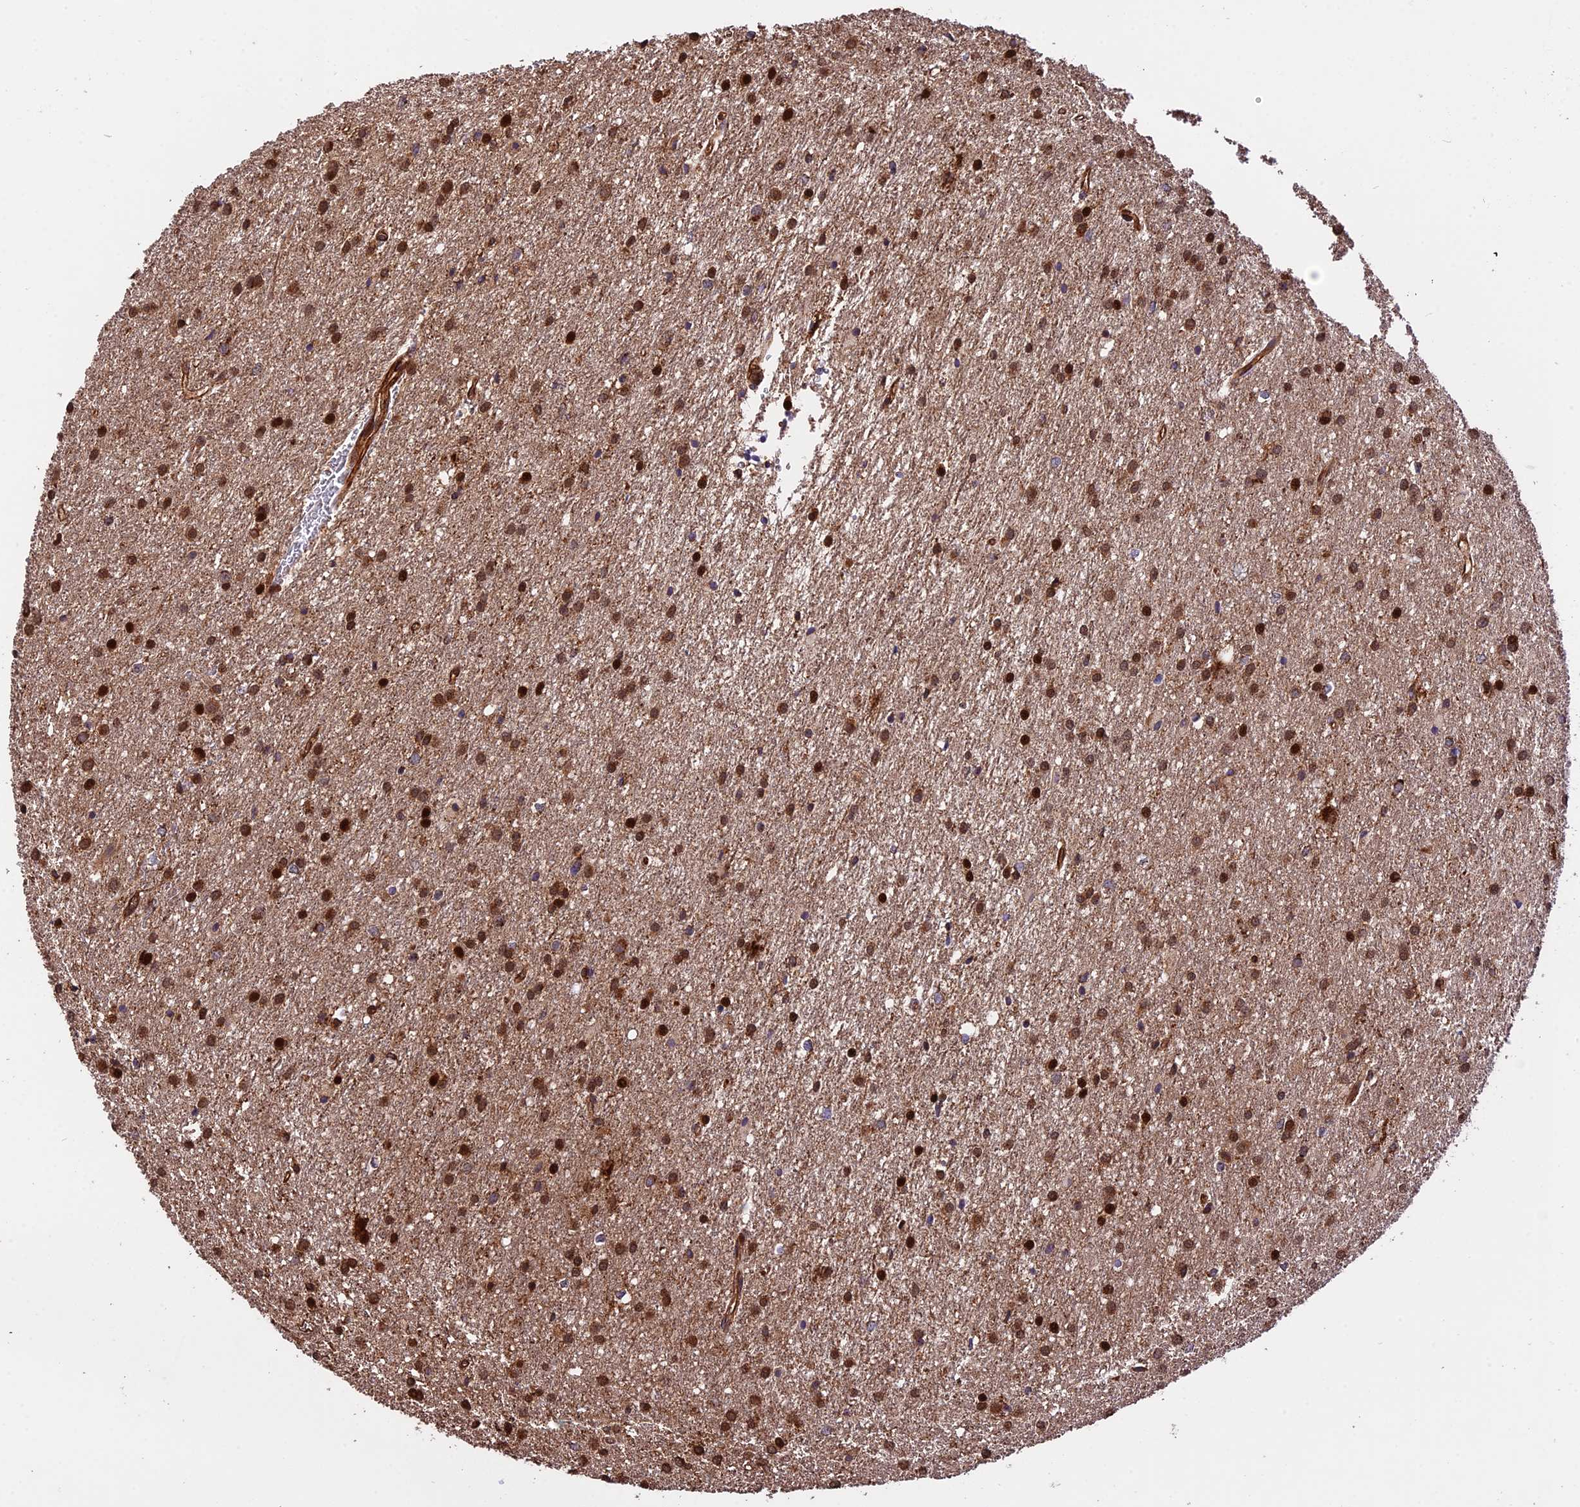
{"staining": {"intensity": "moderate", "quantity": ">75%", "location": "cytoplasmic/membranous,nuclear"}, "tissue": "glioma", "cell_type": "Tumor cells", "image_type": "cancer", "snomed": [{"axis": "morphology", "description": "Glioma, malignant, High grade"}, {"axis": "topography", "description": "Brain"}], "caption": "Glioma stained with a protein marker shows moderate staining in tumor cells.", "gene": "HERPUD1", "patient": {"sex": "female", "age": 50}}